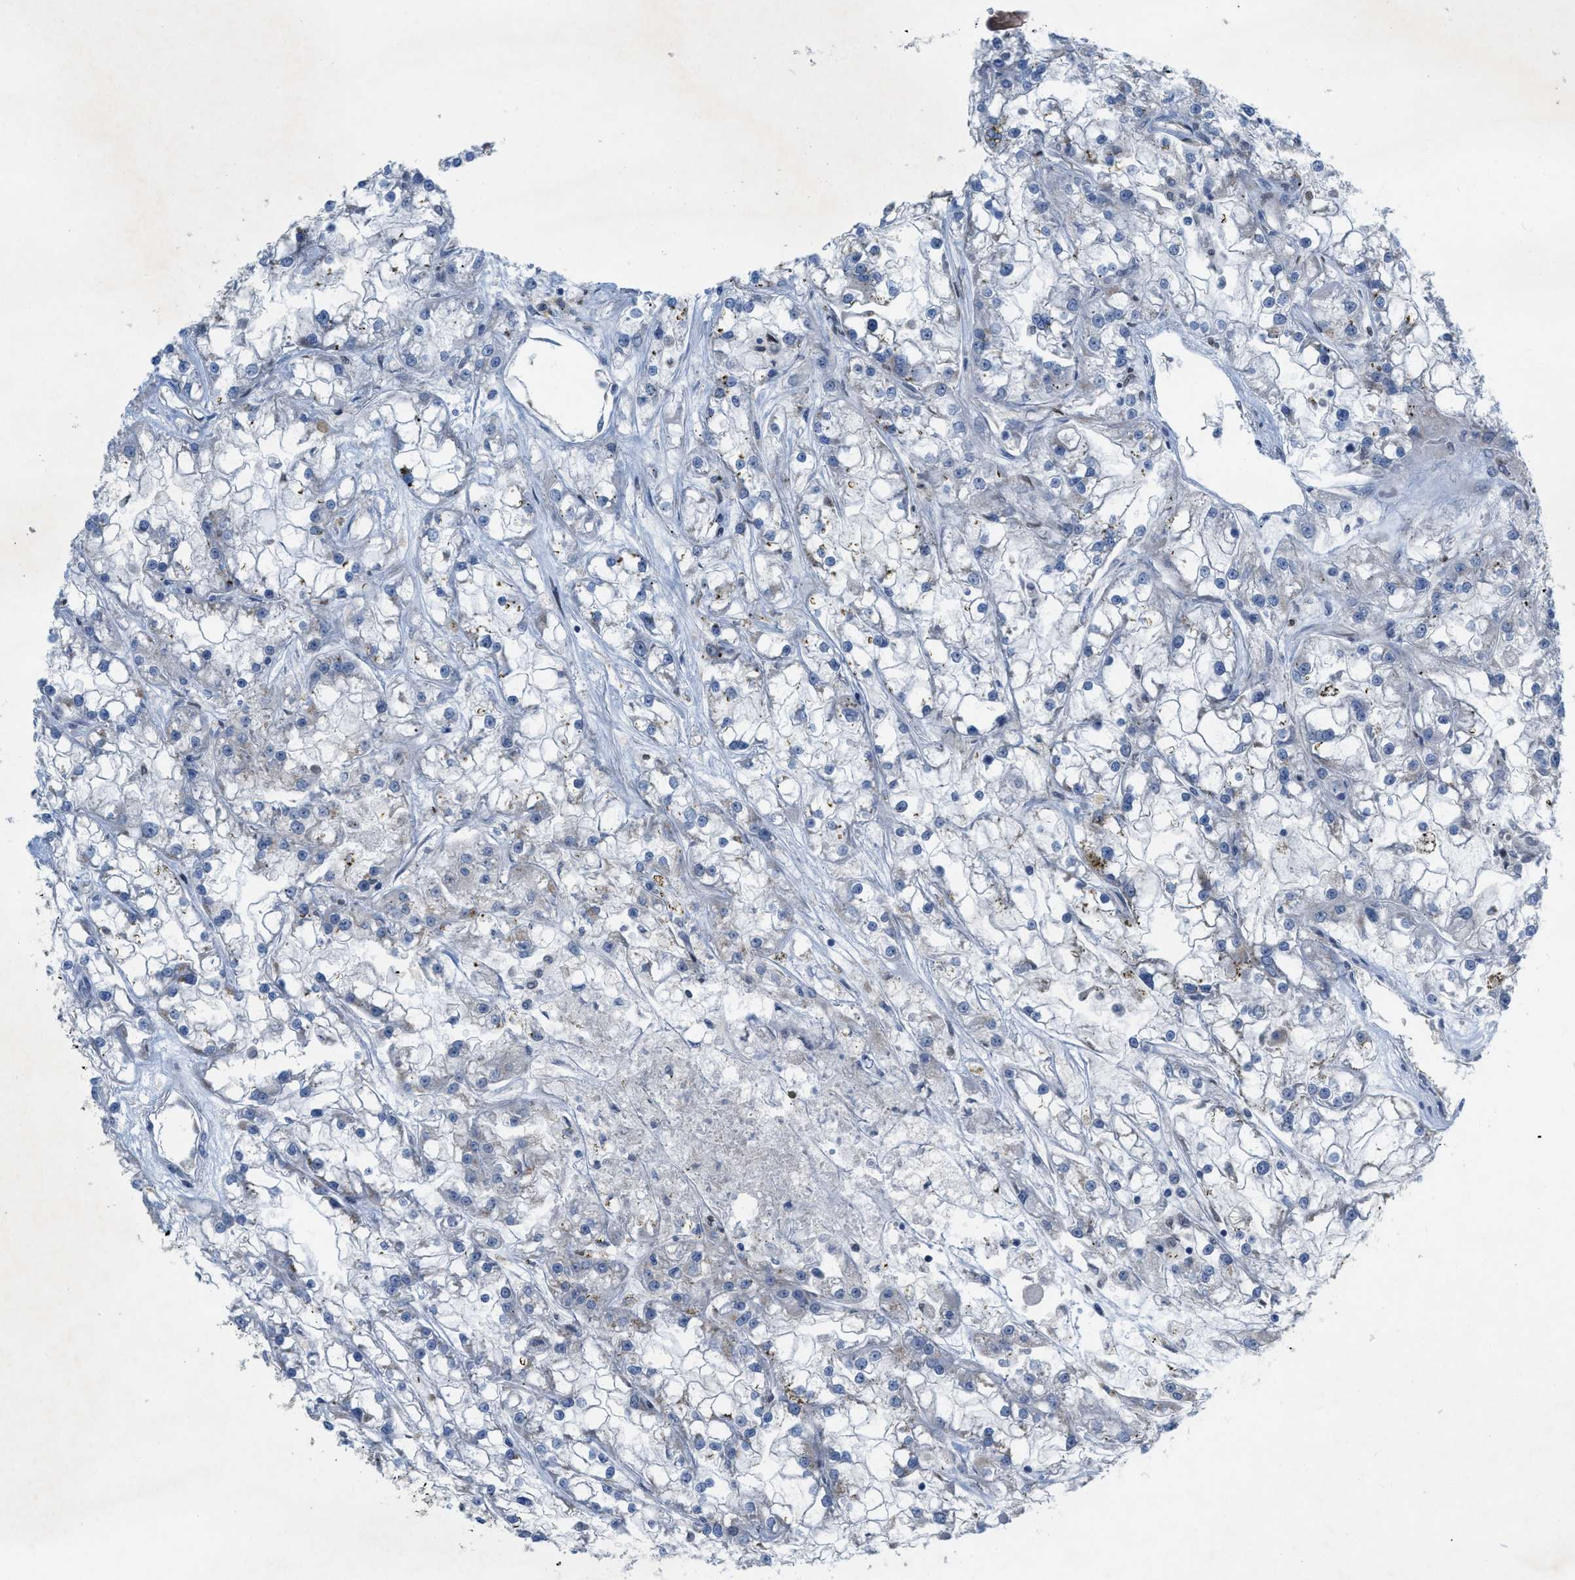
{"staining": {"intensity": "negative", "quantity": "none", "location": "none"}, "tissue": "renal cancer", "cell_type": "Tumor cells", "image_type": "cancer", "snomed": [{"axis": "morphology", "description": "Adenocarcinoma, NOS"}, {"axis": "topography", "description": "Kidney"}], "caption": "Renal cancer was stained to show a protein in brown. There is no significant expression in tumor cells.", "gene": "NDEL1", "patient": {"sex": "female", "age": 52}}